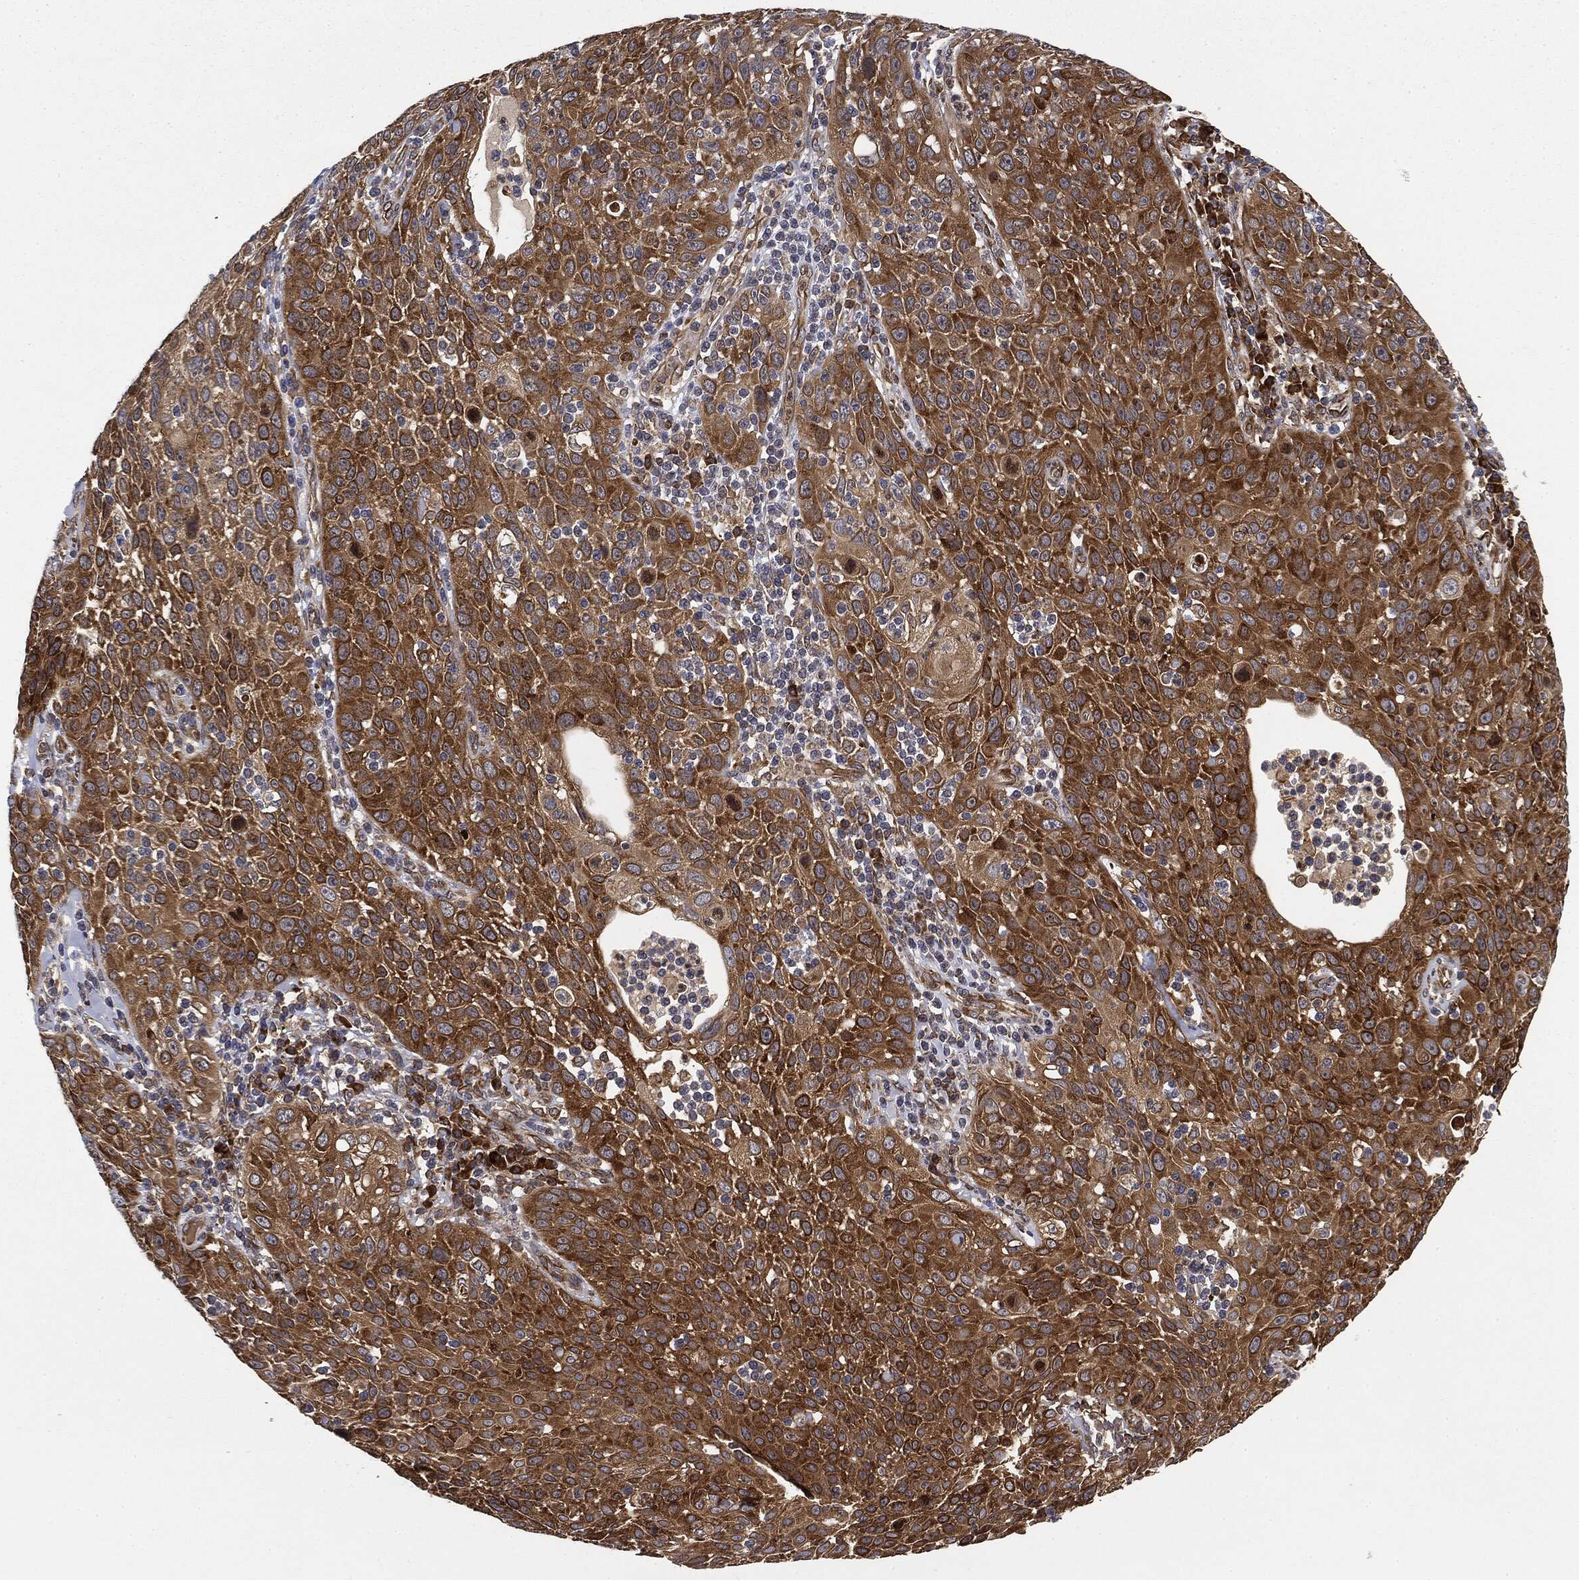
{"staining": {"intensity": "strong", "quantity": ">75%", "location": "cytoplasmic/membranous"}, "tissue": "cervical cancer", "cell_type": "Tumor cells", "image_type": "cancer", "snomed": [{"axis": "morphology", "description": "Squamous cell carcinoma, NOS"}, {"axis": "topography", "description": "Cervix"}], "caption": "Immunohistochemistry (IHC) of human cervical cancer exhibits high levels of strong cytoplasmic/membranous staining in approximately >75% of tumor cells.", "gene": "EIF2AK2", "patient": {"sex": "female", "age": 26}}